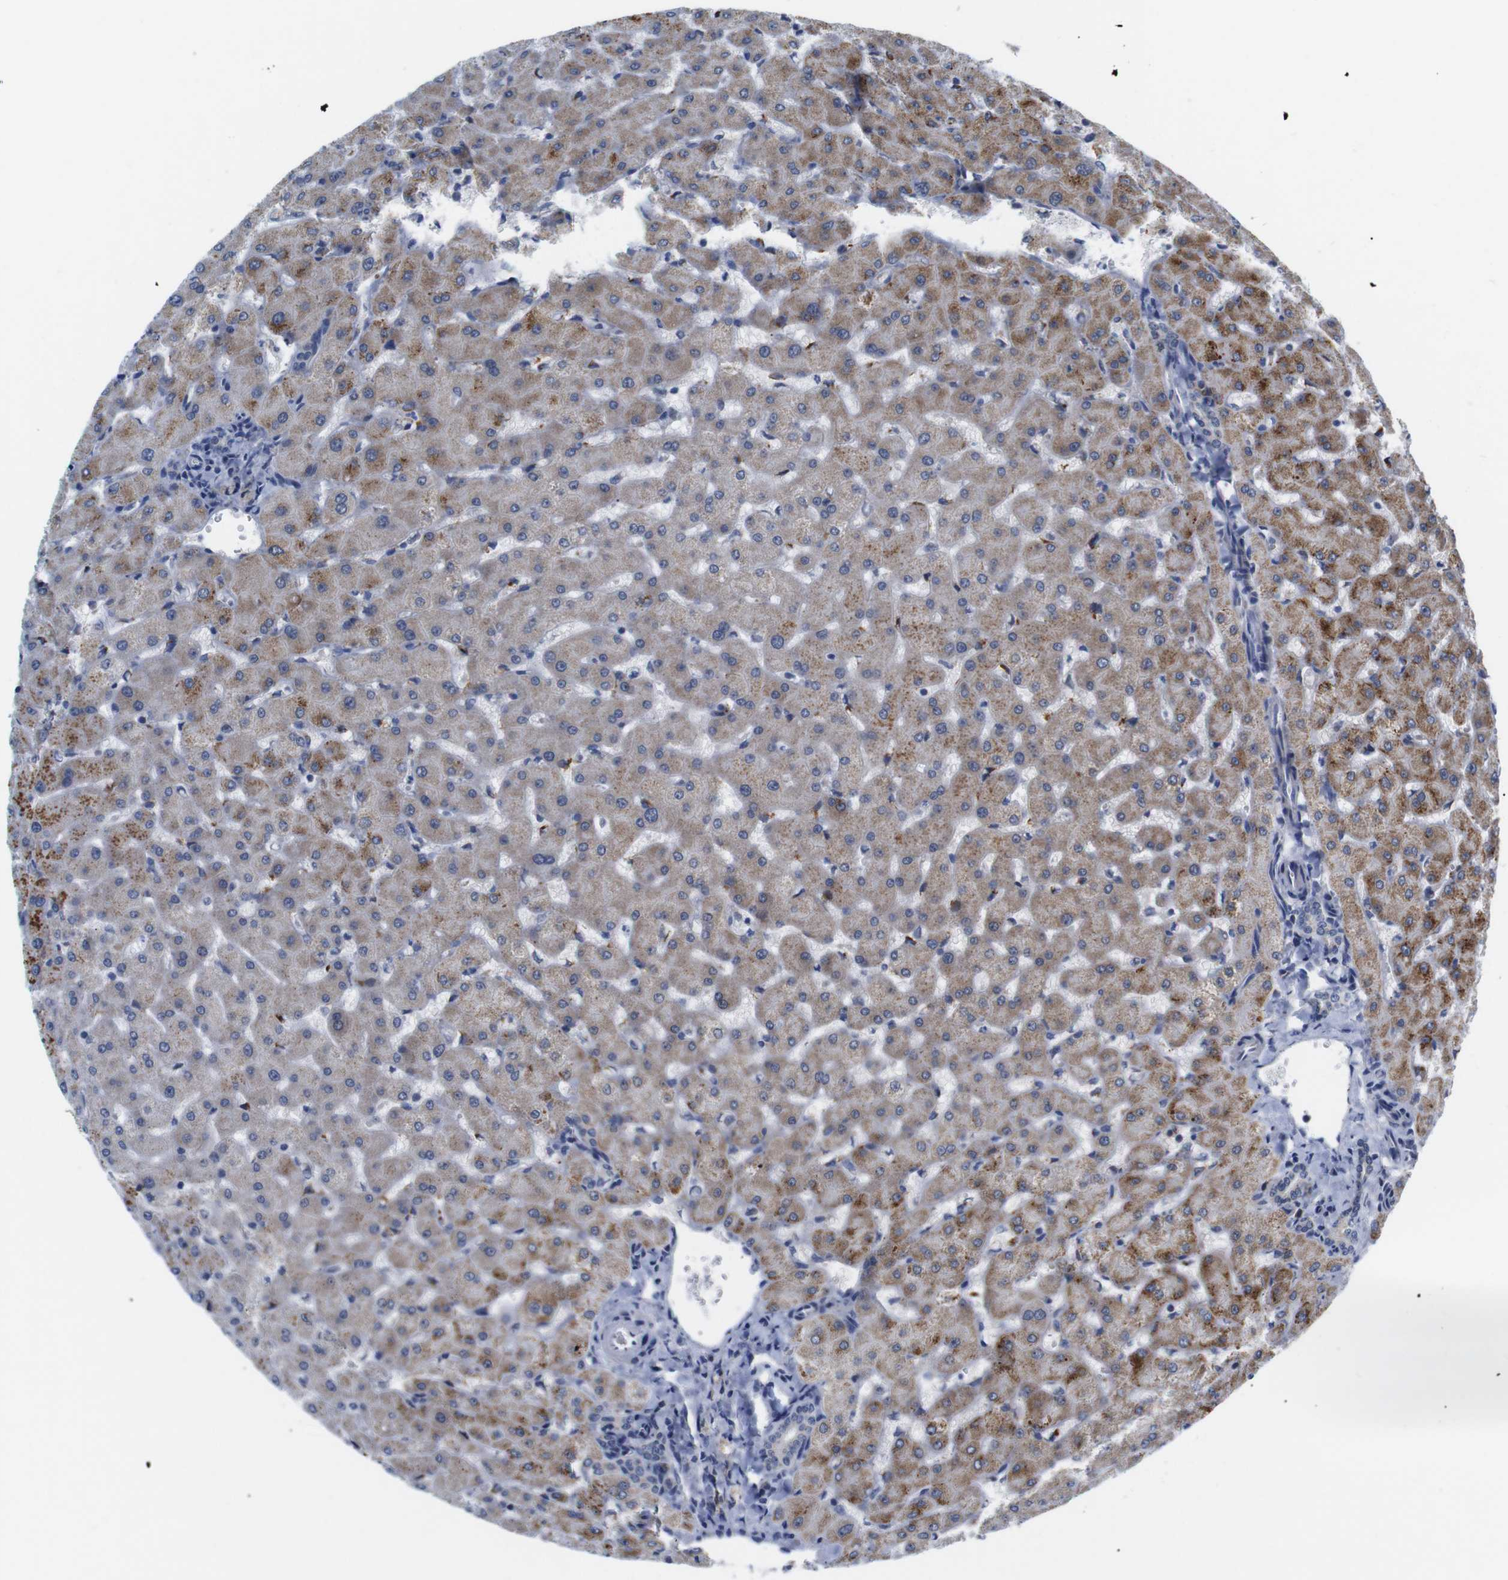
{"staining": {"intensity": "weak", "quantity": "<25%", "location": "cytoplasmic/membranous"}, "tissue": "liver", "cell_type": "Cholangiocytes", "image_type": "normal", "snomed": [{"axis": "morphology", "description": "Normal tissue, NOS"}, {"axis": "topography", "description": "Liver"}], "caption": "The image exhibits no significant staining in cholangiocytes of liver.", "gene": "LRRC55", "patient": {"sex": "female", "age": 63}}